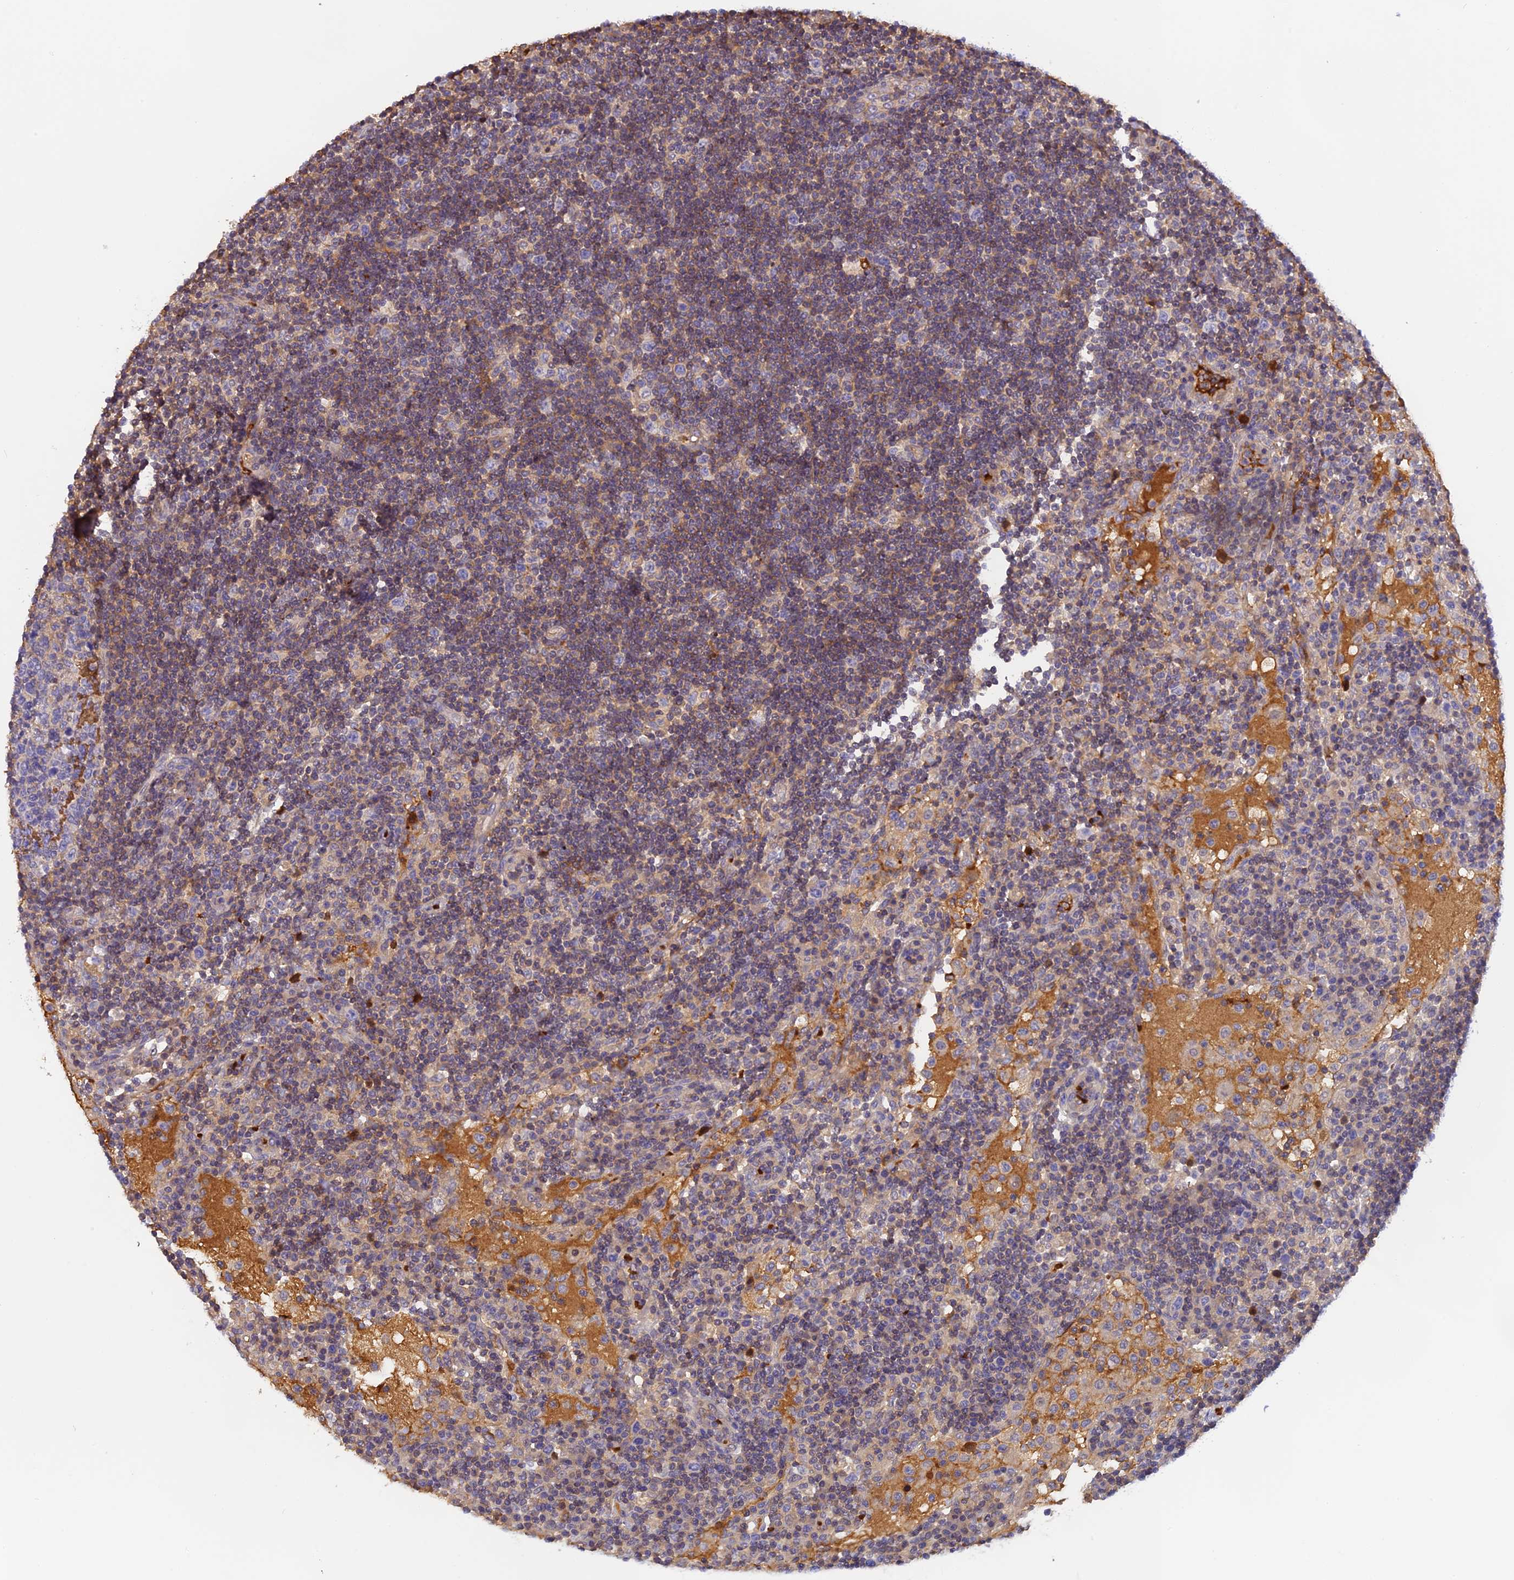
{"staining": {"intensity": "negative", "quantity": "none", "location": "none"}, "tissue": "lymph node", "cell_type": "Germinal center cells", "image_type": "normal", "snomed": [{"axis": "morphology", "description": "Normal tissue, NOS"}, {"axis": "topography", "description": "Lymph node"}], "caption": "Immunohistochemical staining of benign human lymph node reveals no significant expression in germinal center cells.", "gene": "HDHD2", "patient": {"sex": "female", "age": 53}}